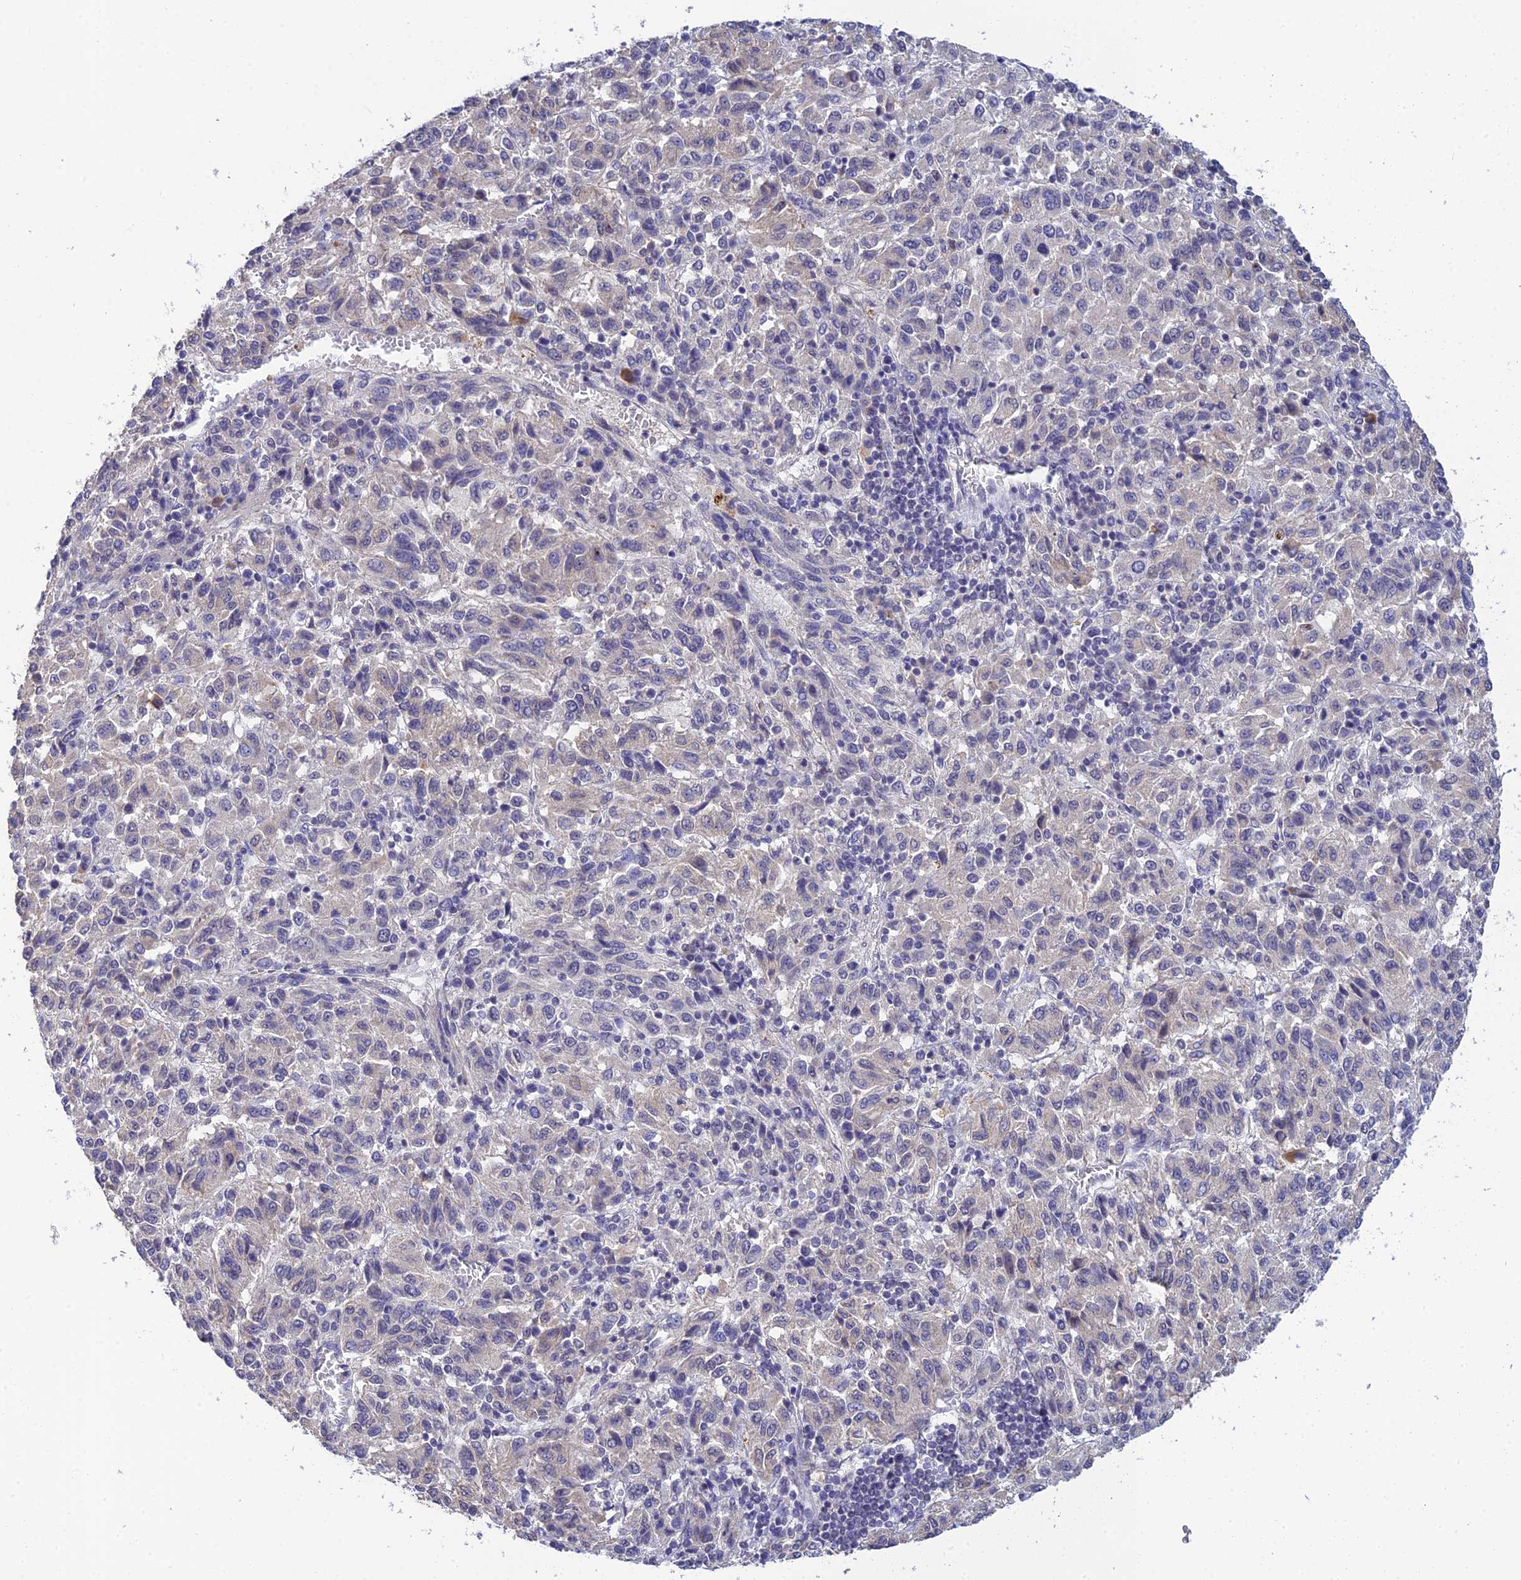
{"staining": {"intensity": "negative", "quantity": "none", "location": "none"}, "tissue": "melanoma", "cell_type": "Tumor cells", "image_type": "cancer", "snomed": [{"axis": "morphology", "description": "Malignant melanoma, Metastatic site"}, {"axis": "topography", "description": "Lung"}], "caption": "Immunohistochemistry (IHC) of human melanoma reveals no staining in tumor cells.", "gene": "HOXB1", "patient": {"sex": "male", "age": 64}}